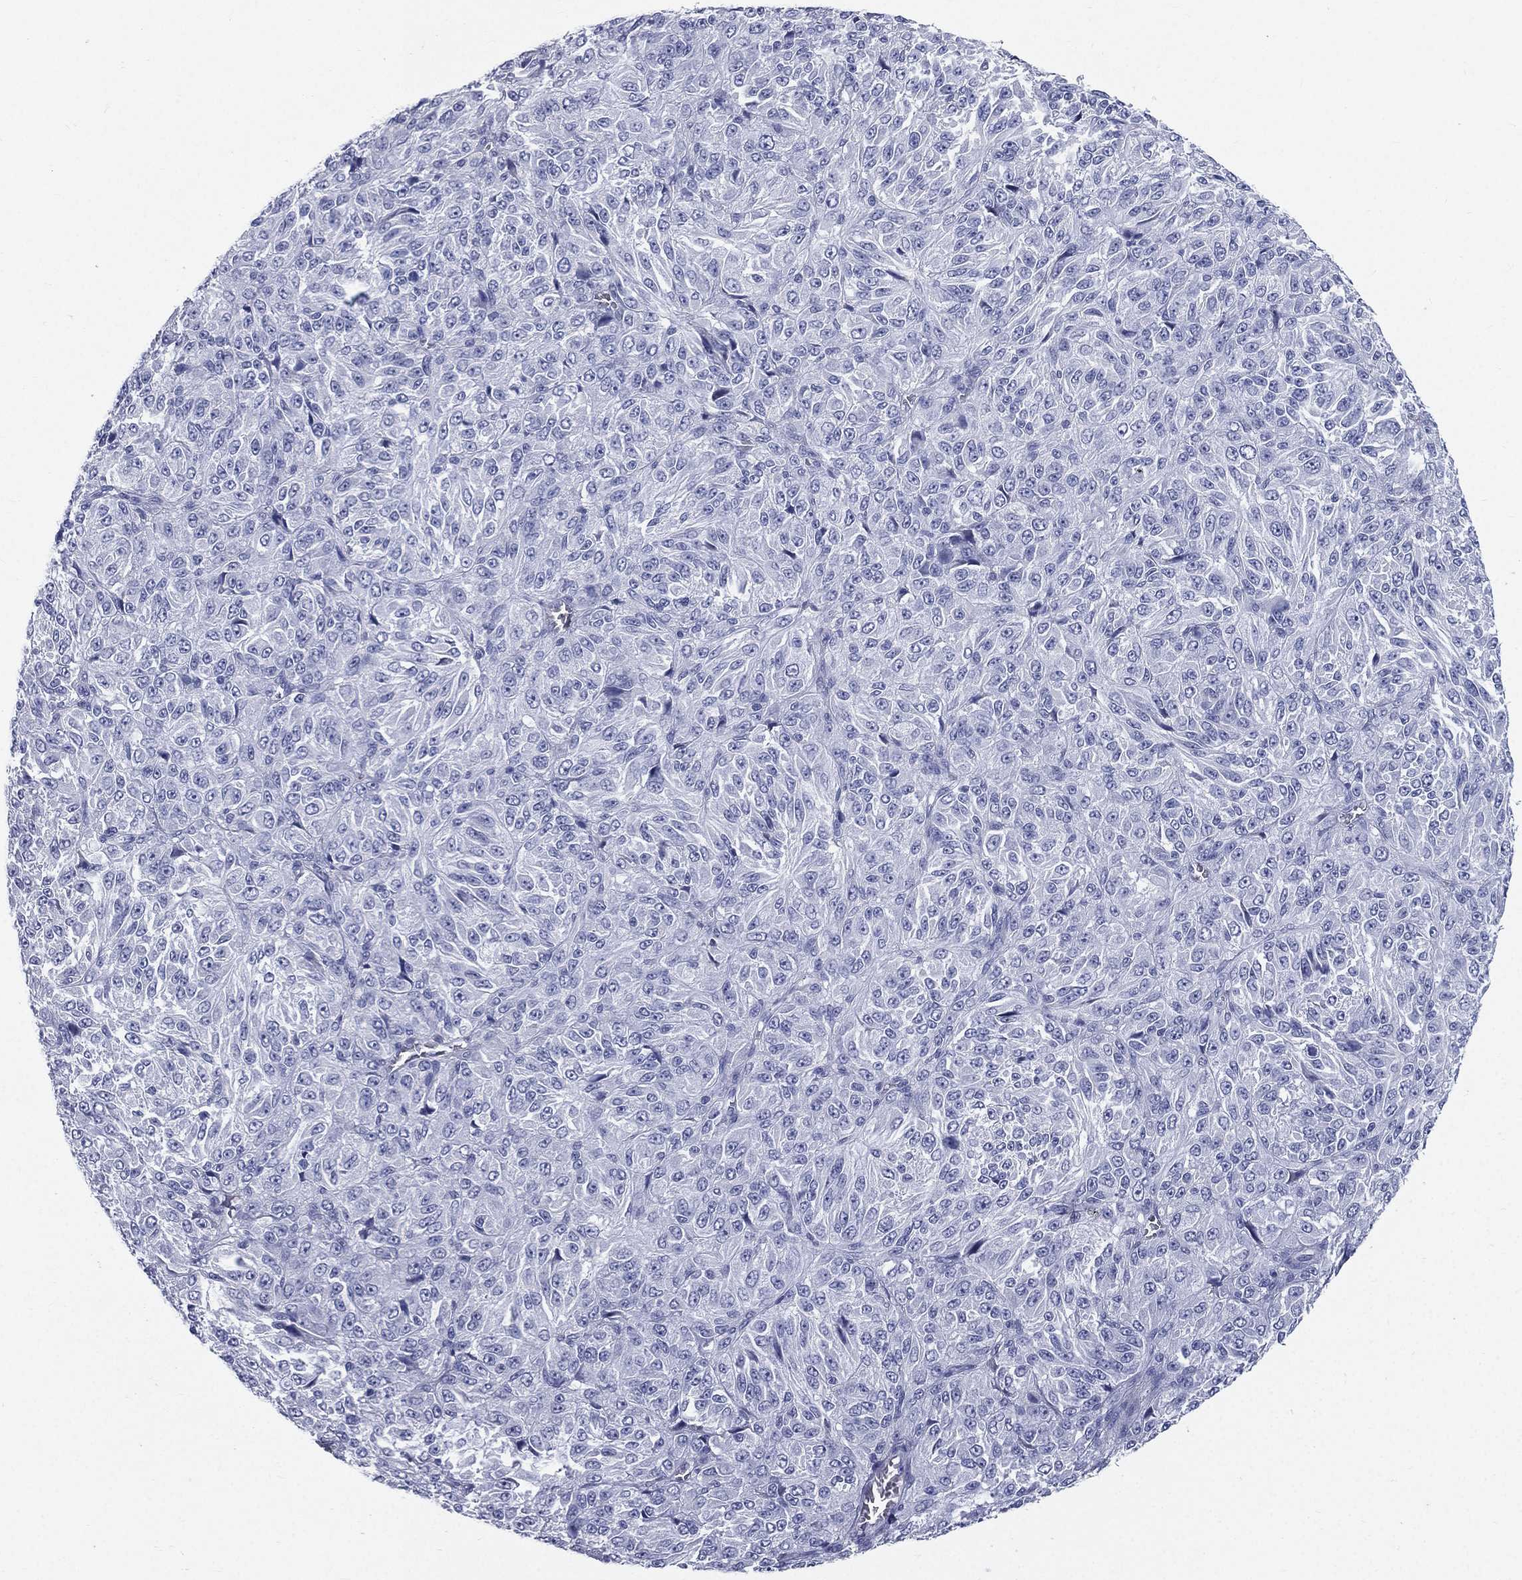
{"staining": {"intensity": "negative", "quantity": "none", "location": "none"}, "tissue": "melanoma", "cell_type": "Tumor cells", "image_type": "cancer", "snomed": [{"axis": "morphology", "description": "Malignant melanoma, Metastatic site"}, {"axis": "topography", "description": "Brain"}], "caption": "Immunohistochemistry image of human melanoma stained for a protein (brown), which reveals no staining in tumor cells.", "gene": "HP", "patient": {"sex": "female", "age": 56}}